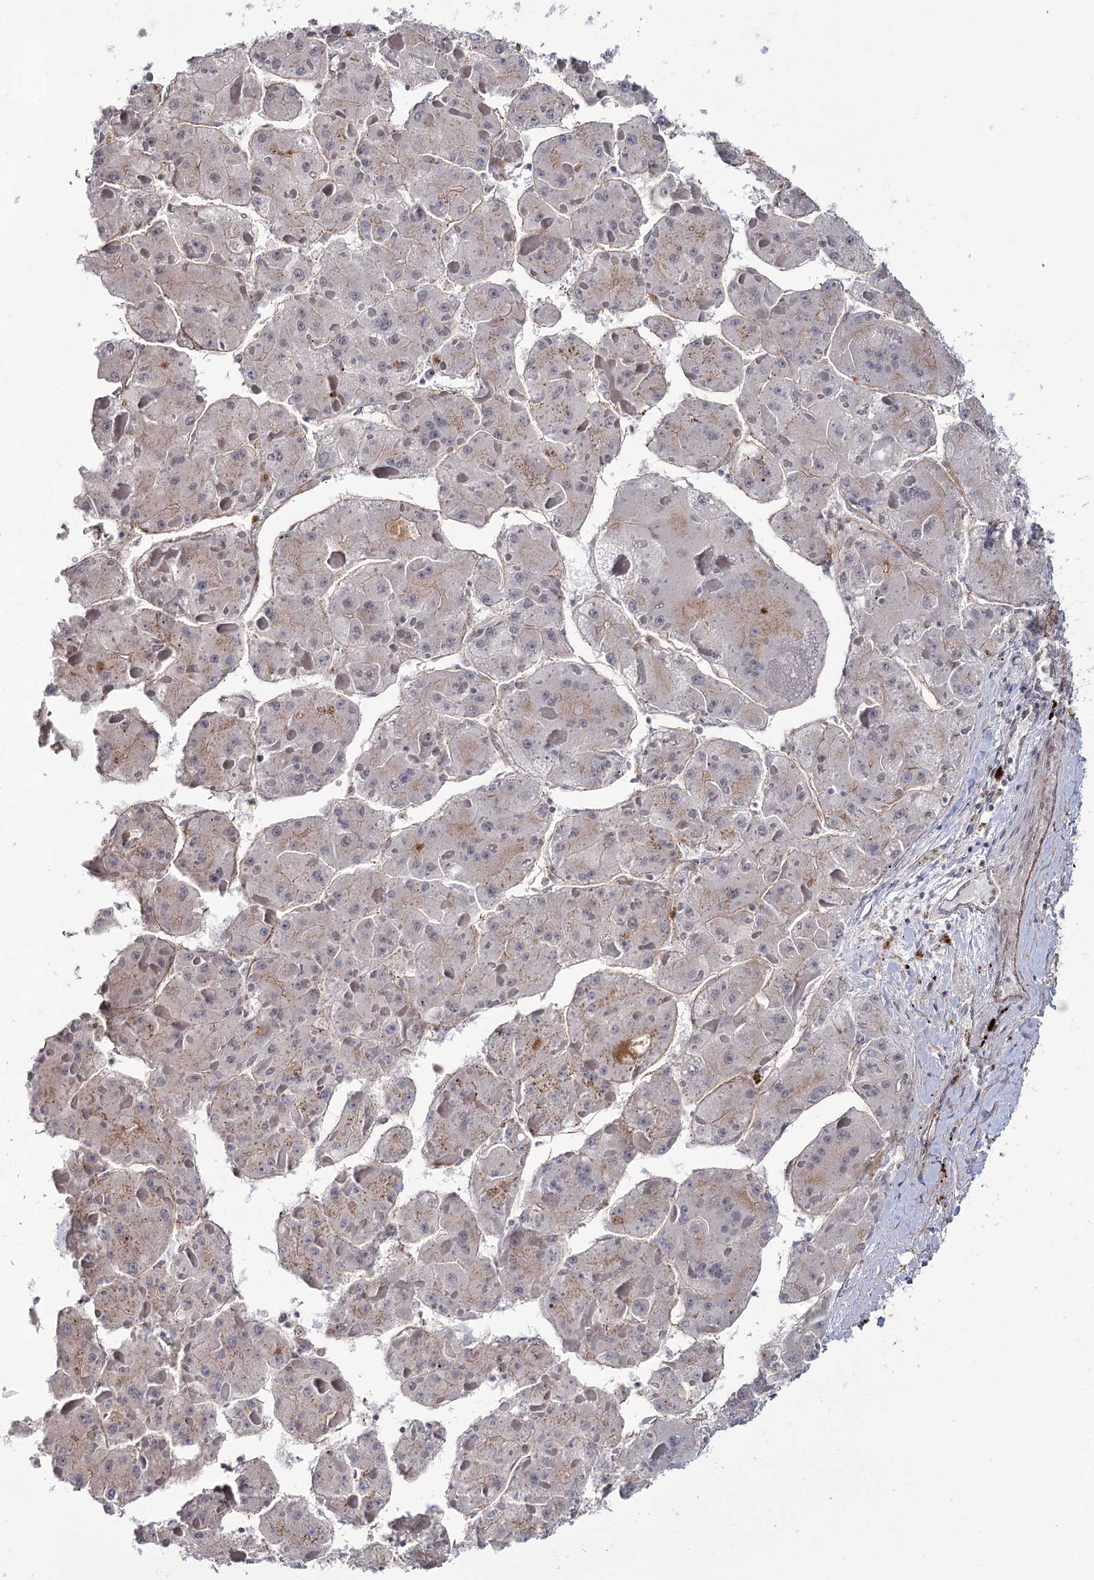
{"staining": {"intensity": "negative", "quantity": "none", "location": "none"}, "tissue": "liver cancer", "cell_type": "Tumor cells", "image_type": "cancer", "snomed": [{"axis": "morphology", "description": "Carcinoma, Hepatocellular, NOS"}, {"axis": "topography", "description": "Liver"}], "caption": "There is no significant staining in tumor cells of hepatocellular carcinoma (liver).", "gene": "ATL2", "patient": {"sex": "female", "age": 73}}